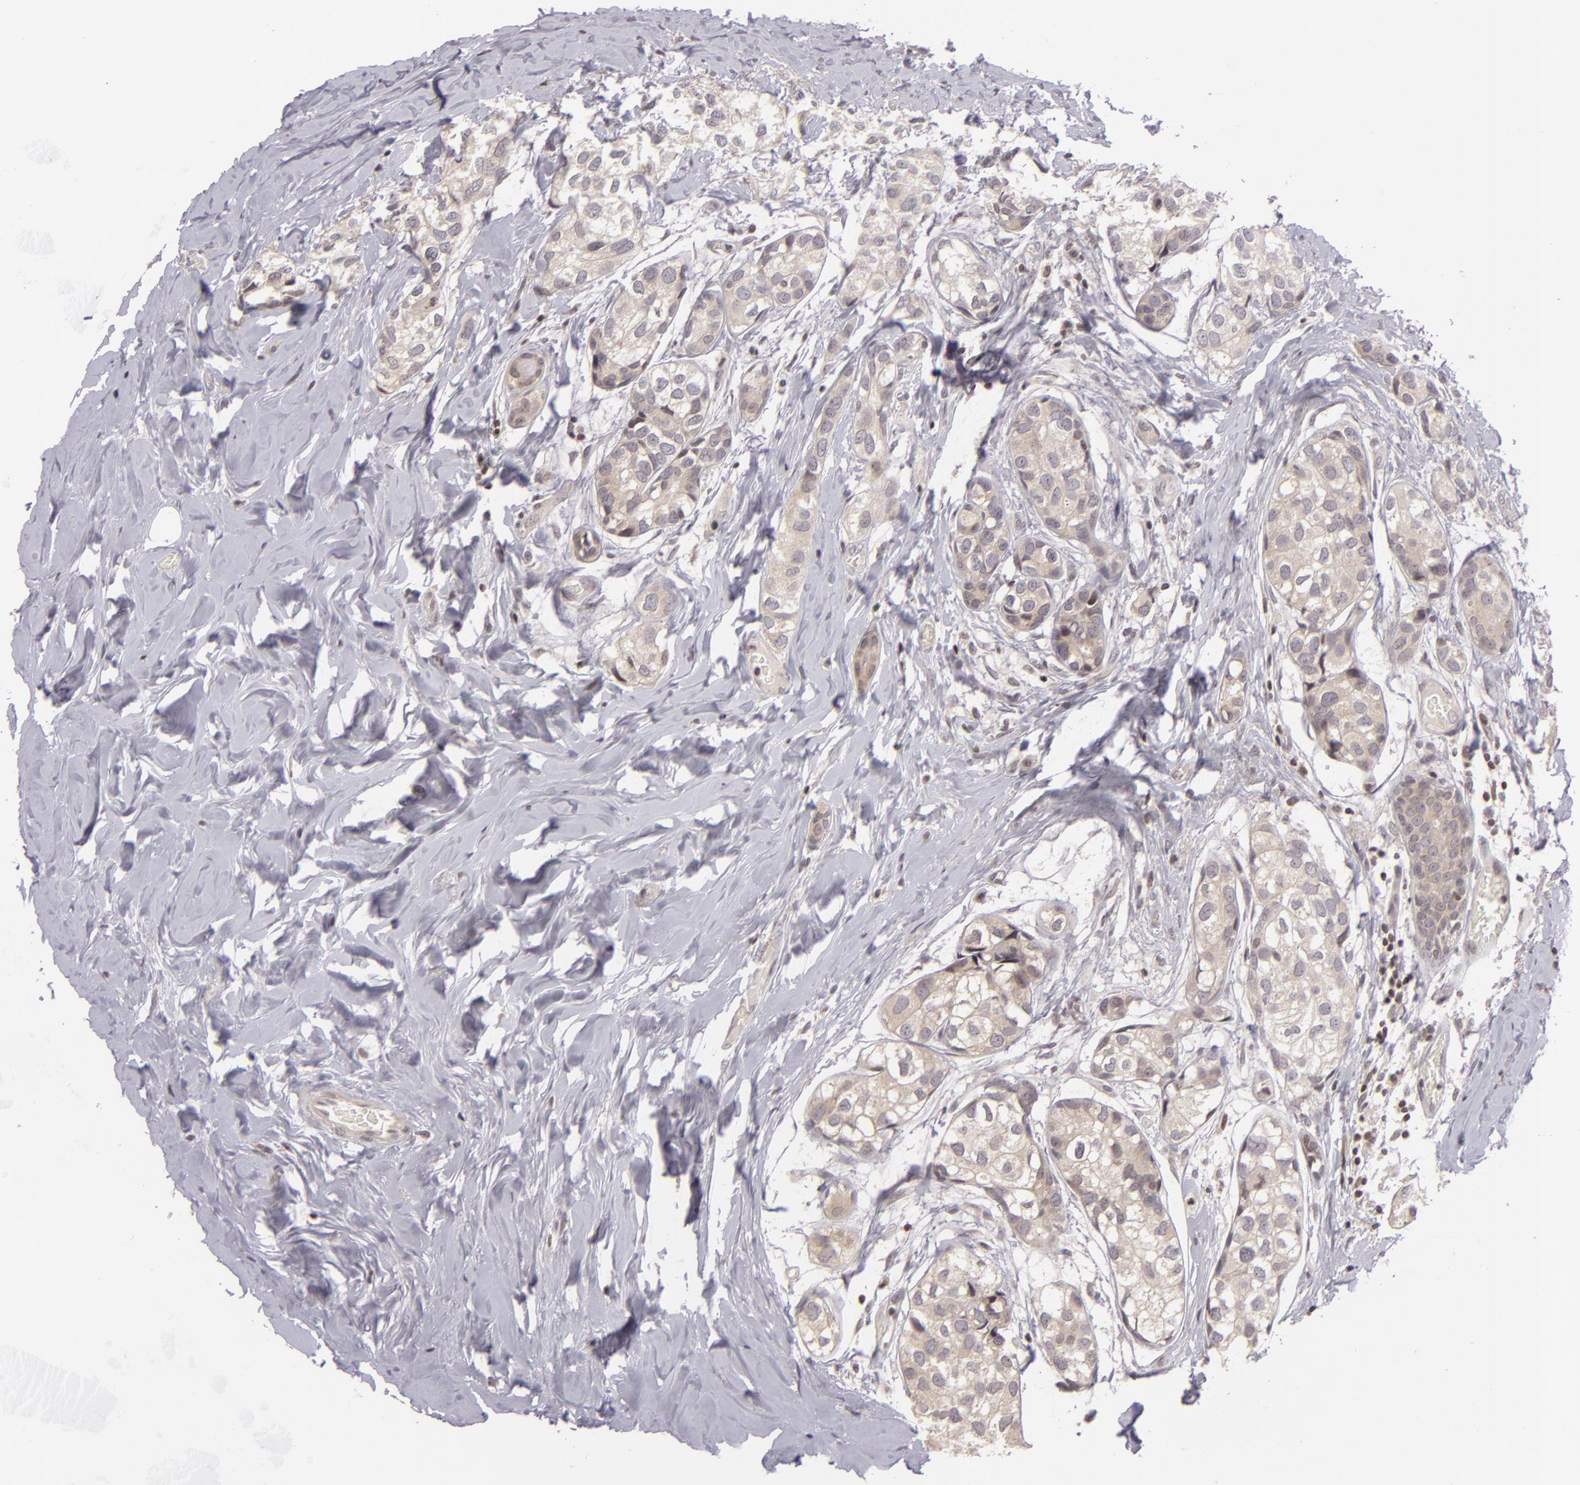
{"staining": {"intensity": "weak", "quantity": ">75%", "location": "cytoplasmic/membranous"}, "tissue": "breast cancer", "cell_type": "Tumor cells", "image_type": "cancer", "snomed": [{"axis": "morphology", "description": "Duct carcinoma"}, {"axis": "topography", "description": "Breast"}], "caption": "Protein staining of breast cancer tissue exhibits weak cytoplasmic/membranous positivity in approximately >75% of tumor cells.", "gene": "AKAP6", "patient": {"sex": "female", "age": 68}}